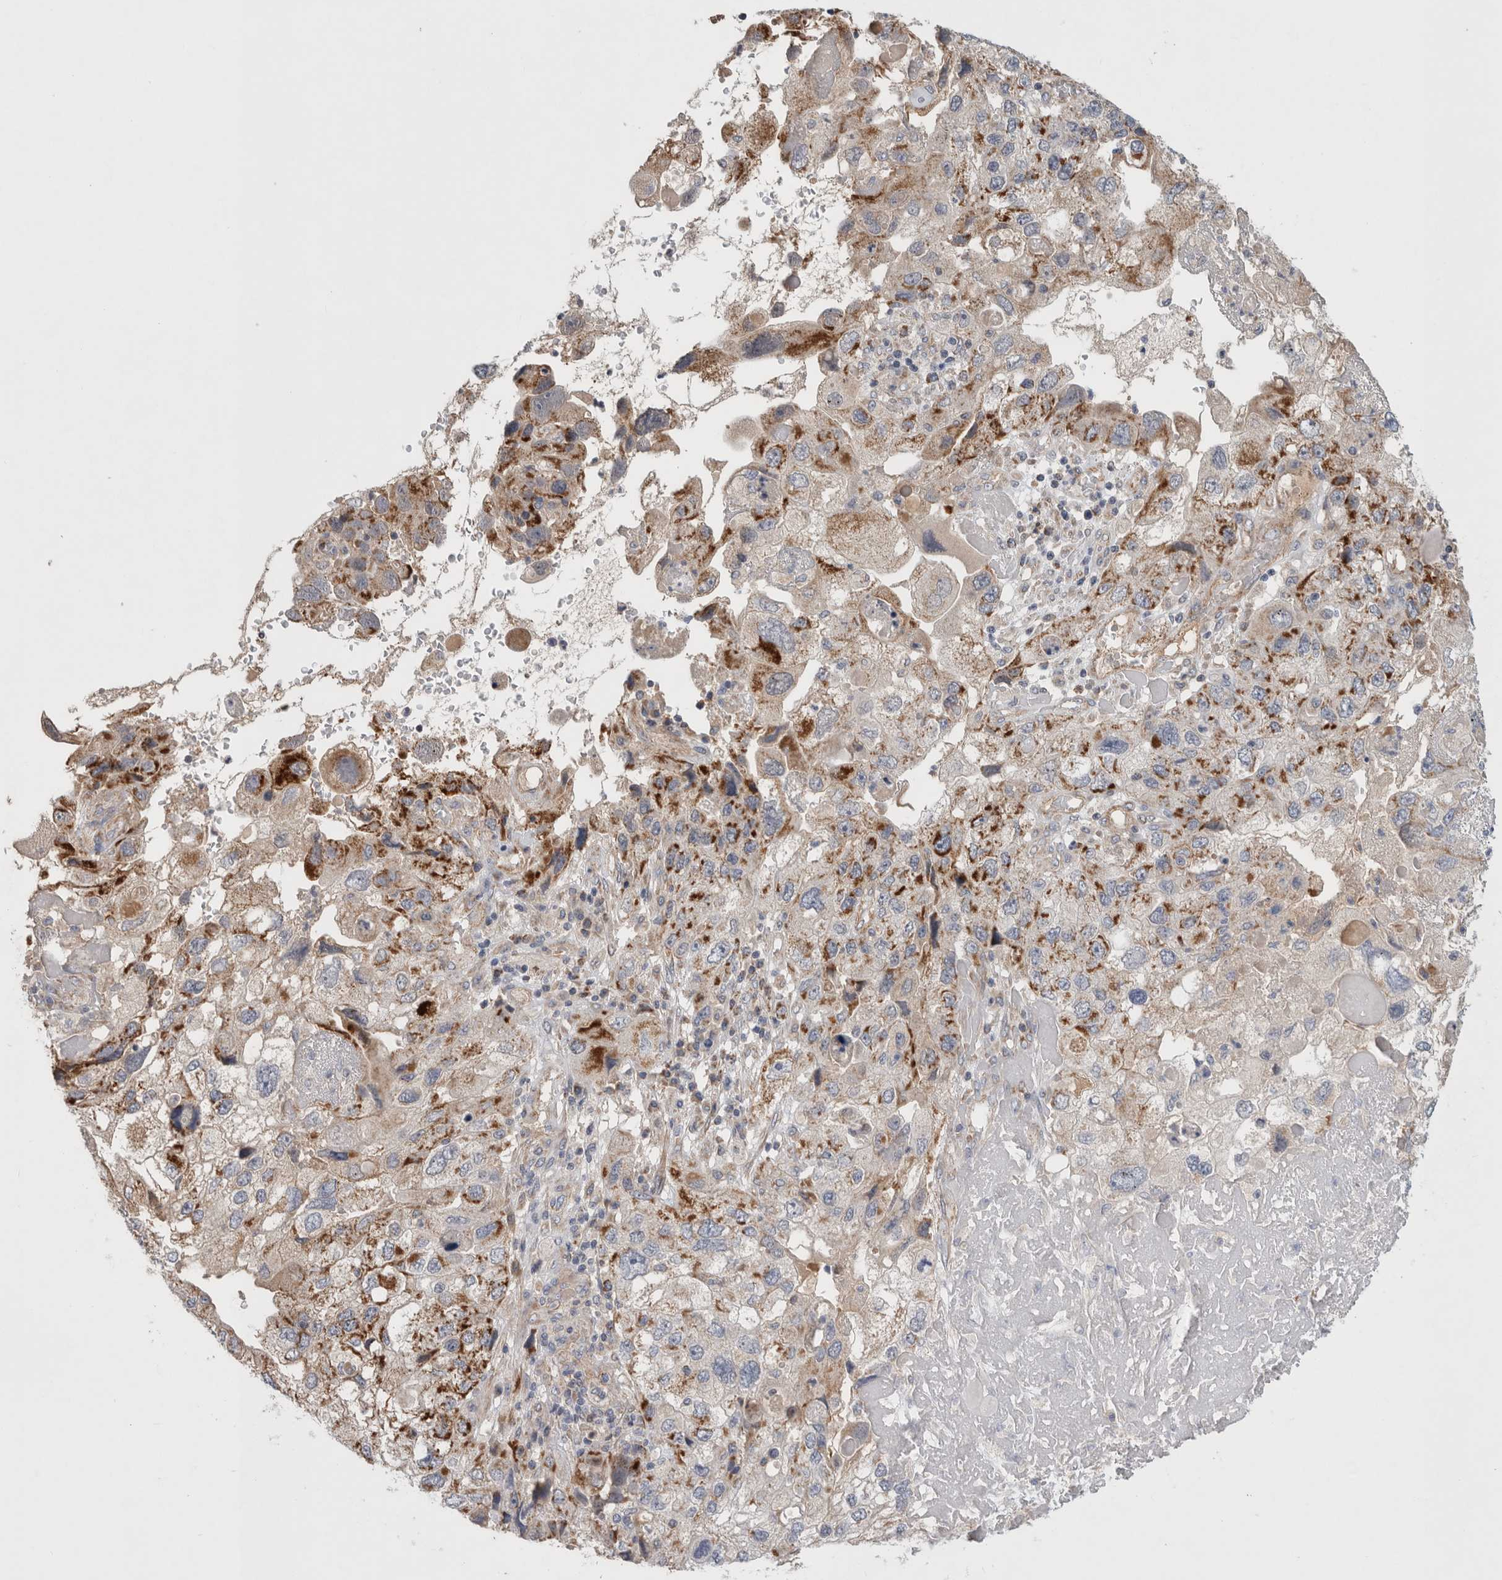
{"staining": {"intensity": "moderate", "quantity": "25%-75%", "location": "cytoplasmic/membranous"}, "tissue": "endometrial cancer", "cell_type": "Tumor cells", "image_type": "cancer", "snomed": [{"axis": "morphology", "description": "Adenocarcinoma, NOS"}, {"axis": "topography", "description": "Endometrium"}], "caption": "Tumor cells show medium levels of moderate cytoplasmic/membranous expression in about 25%-75% of cells in human adenocarcinoma (endometrial). The staining is performed using DAB (3,3'-diaminobenzidine) brown chromogen to label protein expression. The nuclei are counter-stained blue using hematoxylin.", "gene": "MRPS28", "patient": {"sex": "female", "age": 49}}